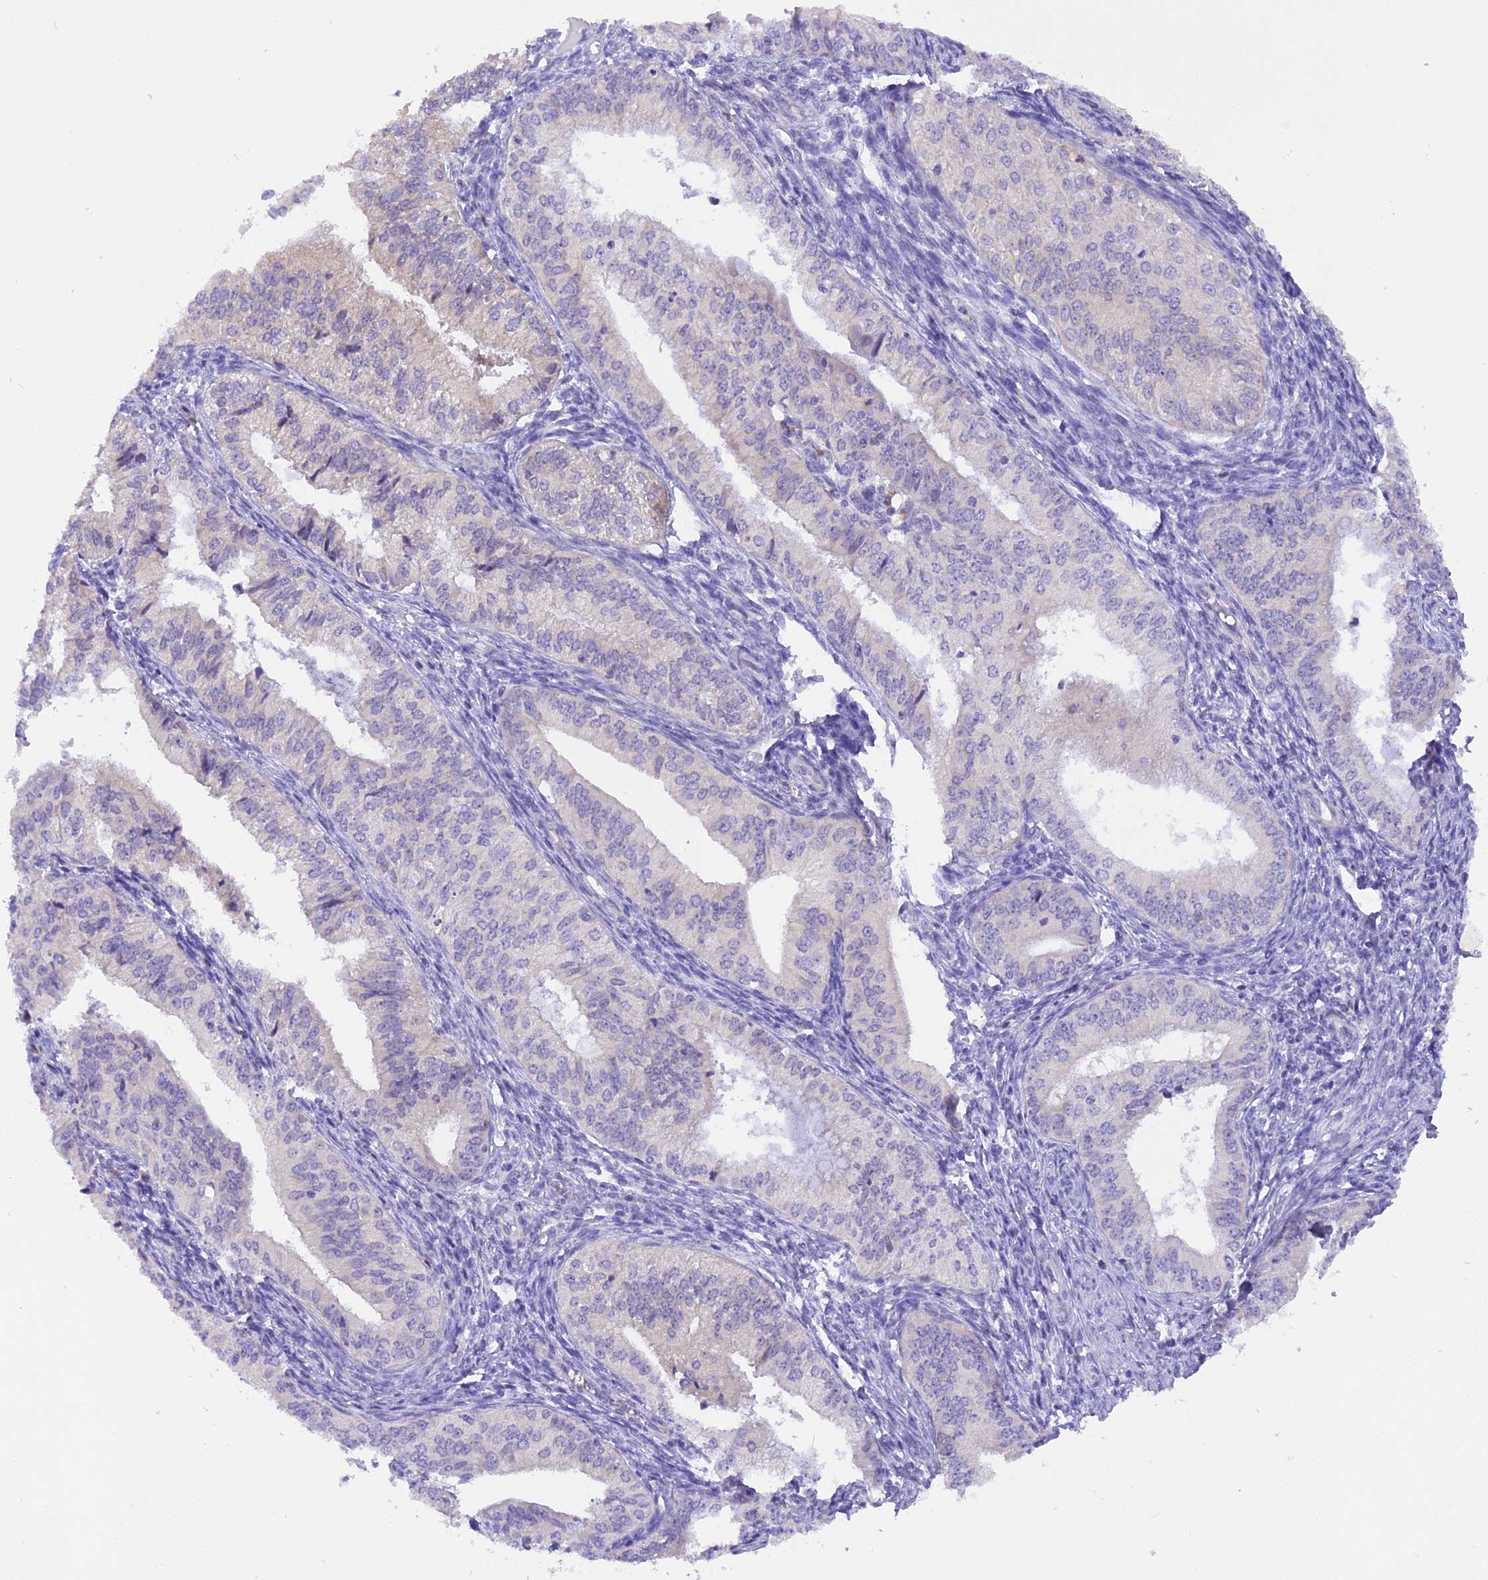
{"staining": {"intensity": "negative", "quantity": "none", "location": "none"}, "tissue": "endometrial cancer", "cell_type": "Tumor cells", "image_type": "cancer", "snomed": [{"axis": "morphology", "description": "Adenocarcinoma, NOS"}, {"axis": "topography", "description": "Endometrium"}], "caption": "Endometrial adenocarcinoma stained for a protein using immunohistochemistry (IHC) reveals no positivity tumor cells.", "gene": "TRIM3", "patient": {"sex": "female", "age": 50}}